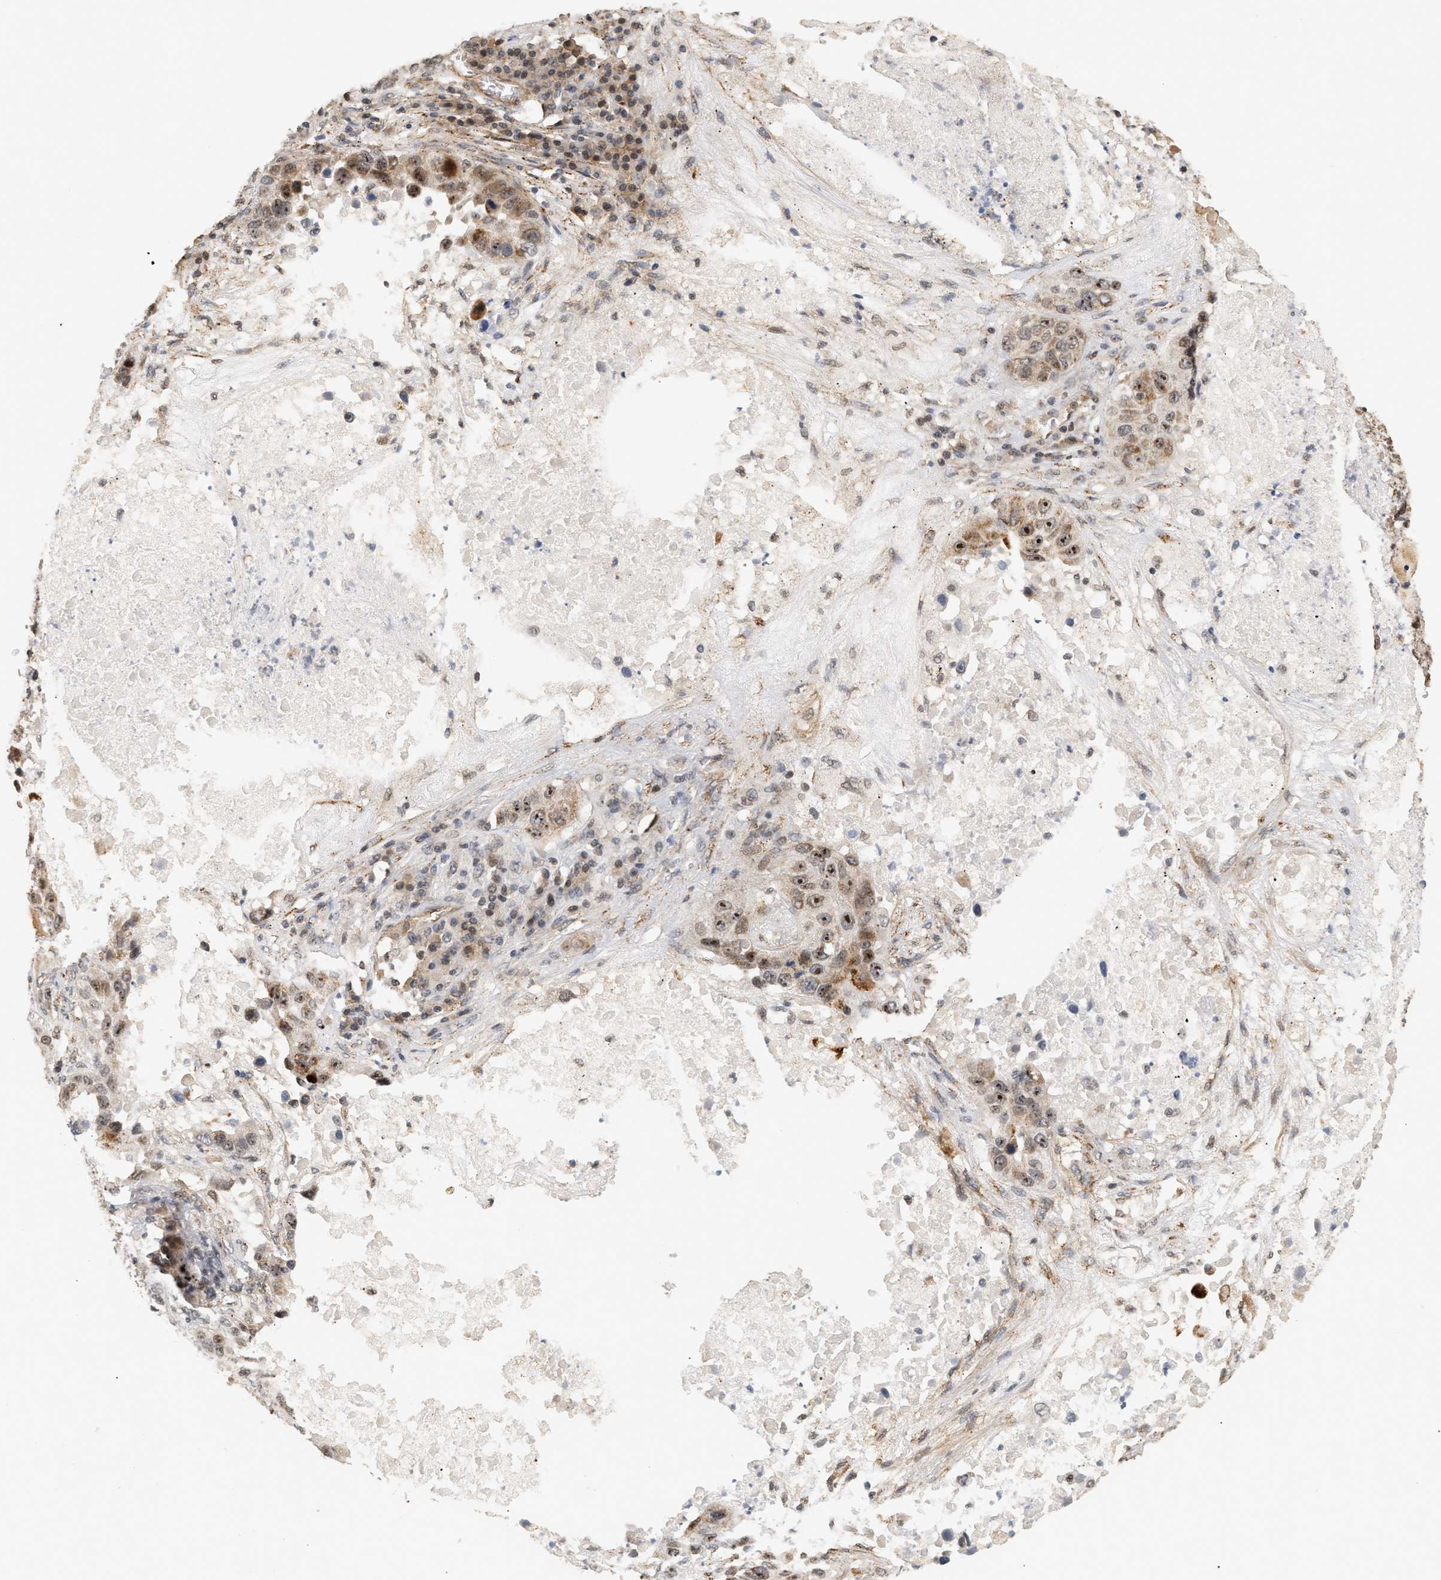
{"staining": {"intensity": "moderate", "quantity": "25%-75%", "location": "nuclear"}, "tissue": "lung cancer", "cell_type": "Tumor cells", "image_type": "cancer", "snomed": [{"axis": "morphology", "description": "Squamous cell carcinoma, NOS"}, {"axis": "topography", "description": "Lung"}], "caption": "This is a micrograph of immunohistochemistry staining of lung cancer (squamous cell carcinoma), which shows moderate positivity in the nuclear of tumor cells.", "gene": "PLXND1", "patient": {"sex": "male", "age": 57}}